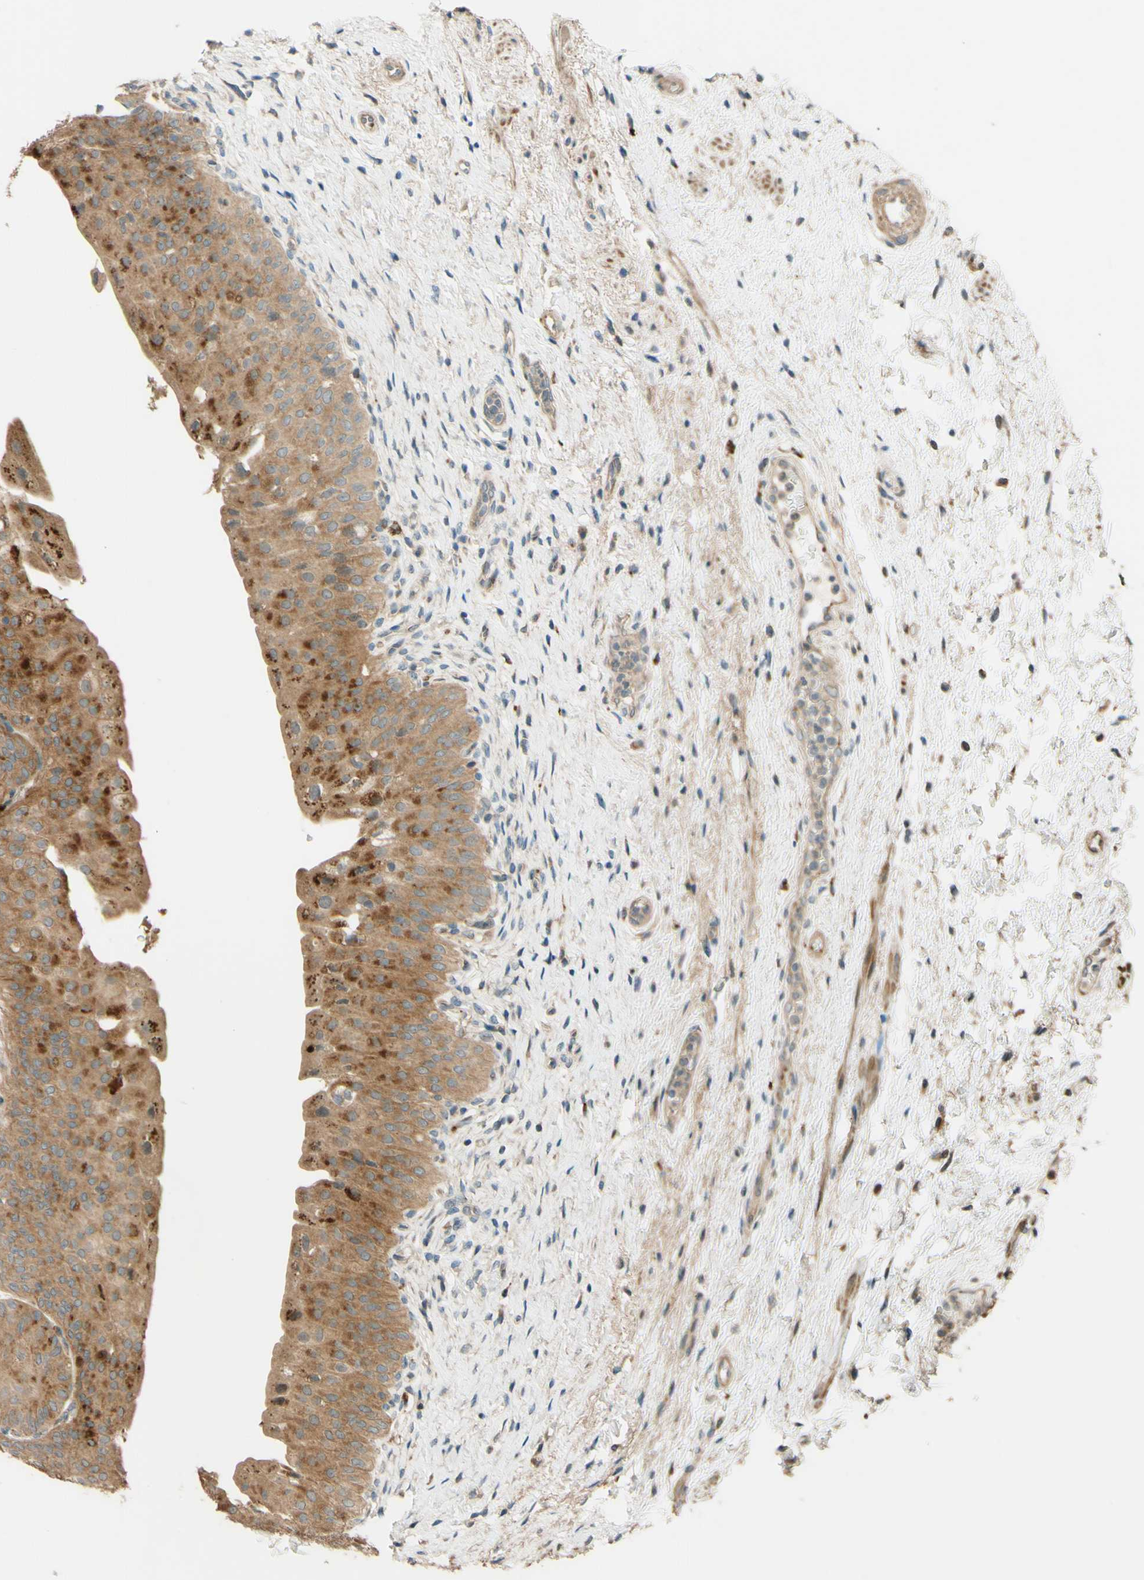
{"staining": {"intensity": "moderate", "quantity": ">75%", "location": "cytoplasmic/membranous"}, "tissue": "urinary bladder", "cell_type": "Urothelial cells", "image_type": "normal", "snomed": [{"axis": "morphology", "description": "Normal tissue, NOS"}, {"axis": "morphology", "description": "Urothelial carcinoma, High grade"}, {"axis": "topography", "description": "Urinary bladder"}], "caption": "Immunohistochemical staining of normal urinary bladder displays >75% levels of moderate cytoplasmic/membranous protein staining in approximately >75% of urothelial cells.", "gene": "RNF19A", "patient": {"sex": "male", "age": 46}}